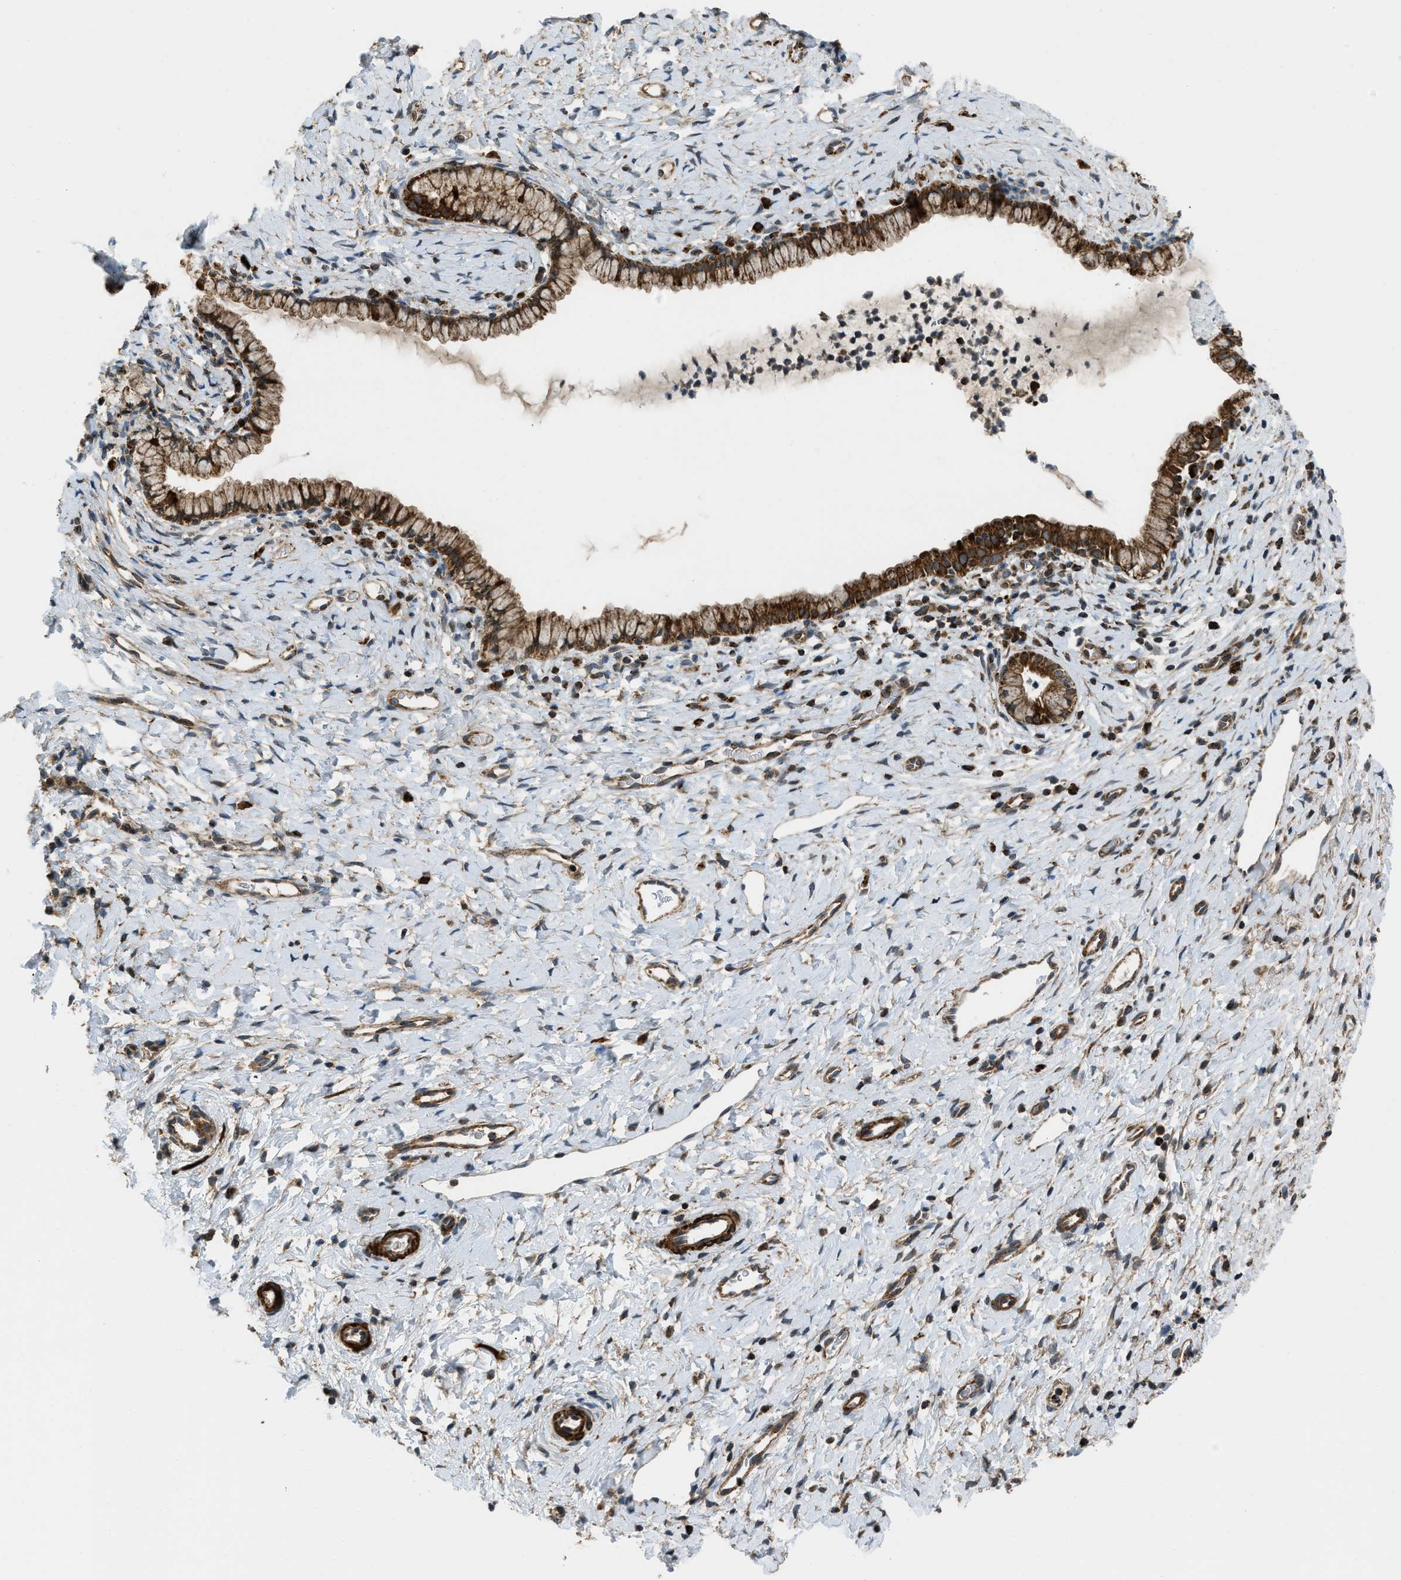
{"staining": {"intensity": "strong", "quantity": ">75%", "location": "cytoplasmic/membranous"}, "tissue": "cervix", "cell_type": "Glandular cells", "image_type": "normal", "snomed": [{"axis": "morphology", "description": "Normal tissue, NOS"}, {"axis": "topography", "description": "Cervix"}], "caption": "An image of human cervix stained for a protein displays strong cytoplasmic/membranous brown staining in glandular cells.", "gene": "SESN2", "patient": {"sex": "female", "age": 72}}